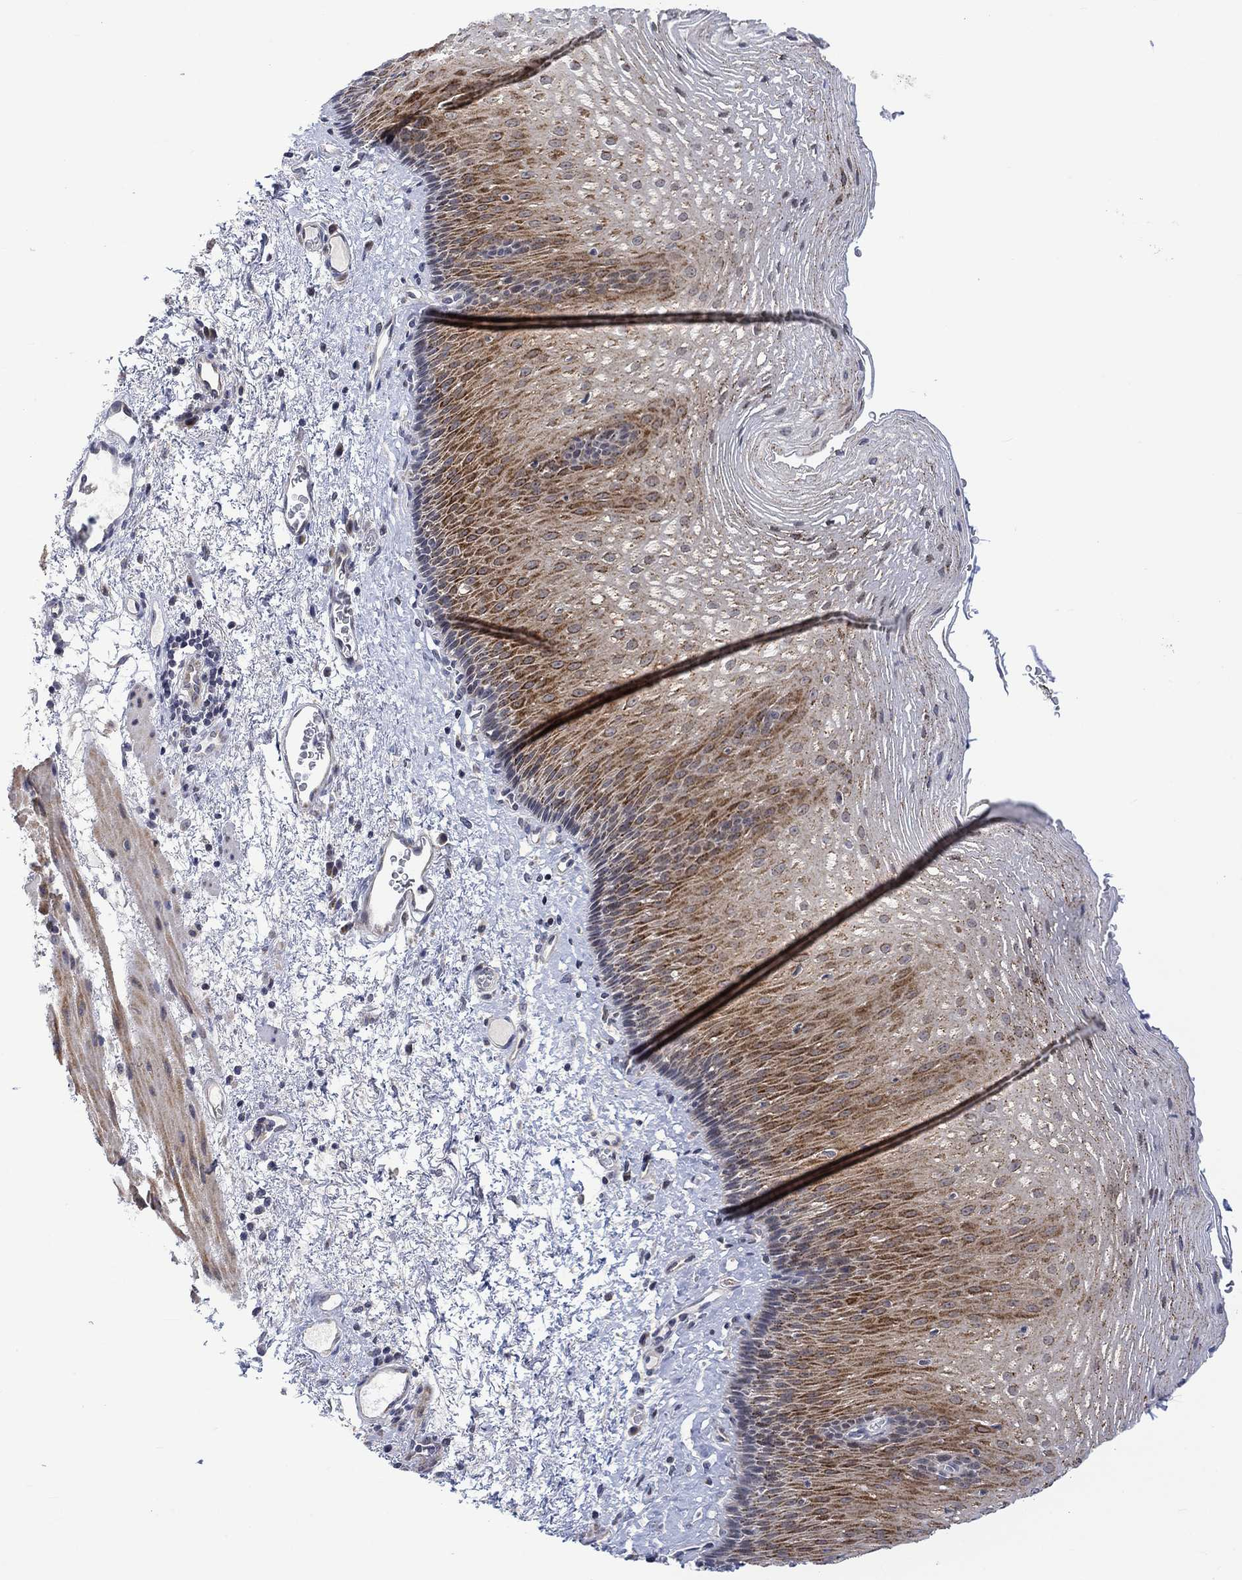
{"staining": {"intensity": "strong", "quantity": "<25%", "location": "cytoplasmic/membranous"}, "tissue": "esophagus", "cell_type": "Squamous epithelial cells", "image_type": "normal", "snomed": [{"axis": "morphology", "description": "Normal tissue, NOS"}, {"axis": "topography", "description": "Esophagus"}], "caption": "Immunohistochemistry photomicrograph of normal esophagus: human esophagus stained using immunohistochemistry demonstrates medium levels of strong protein expression localized specifically in the cytoplasmic/membranous of squamous epithelial cells, appearing as a cytoplasmic/membranous brown color.", "gene": "SLC48A1", "patient": {"sex": "male", "age": 76}}